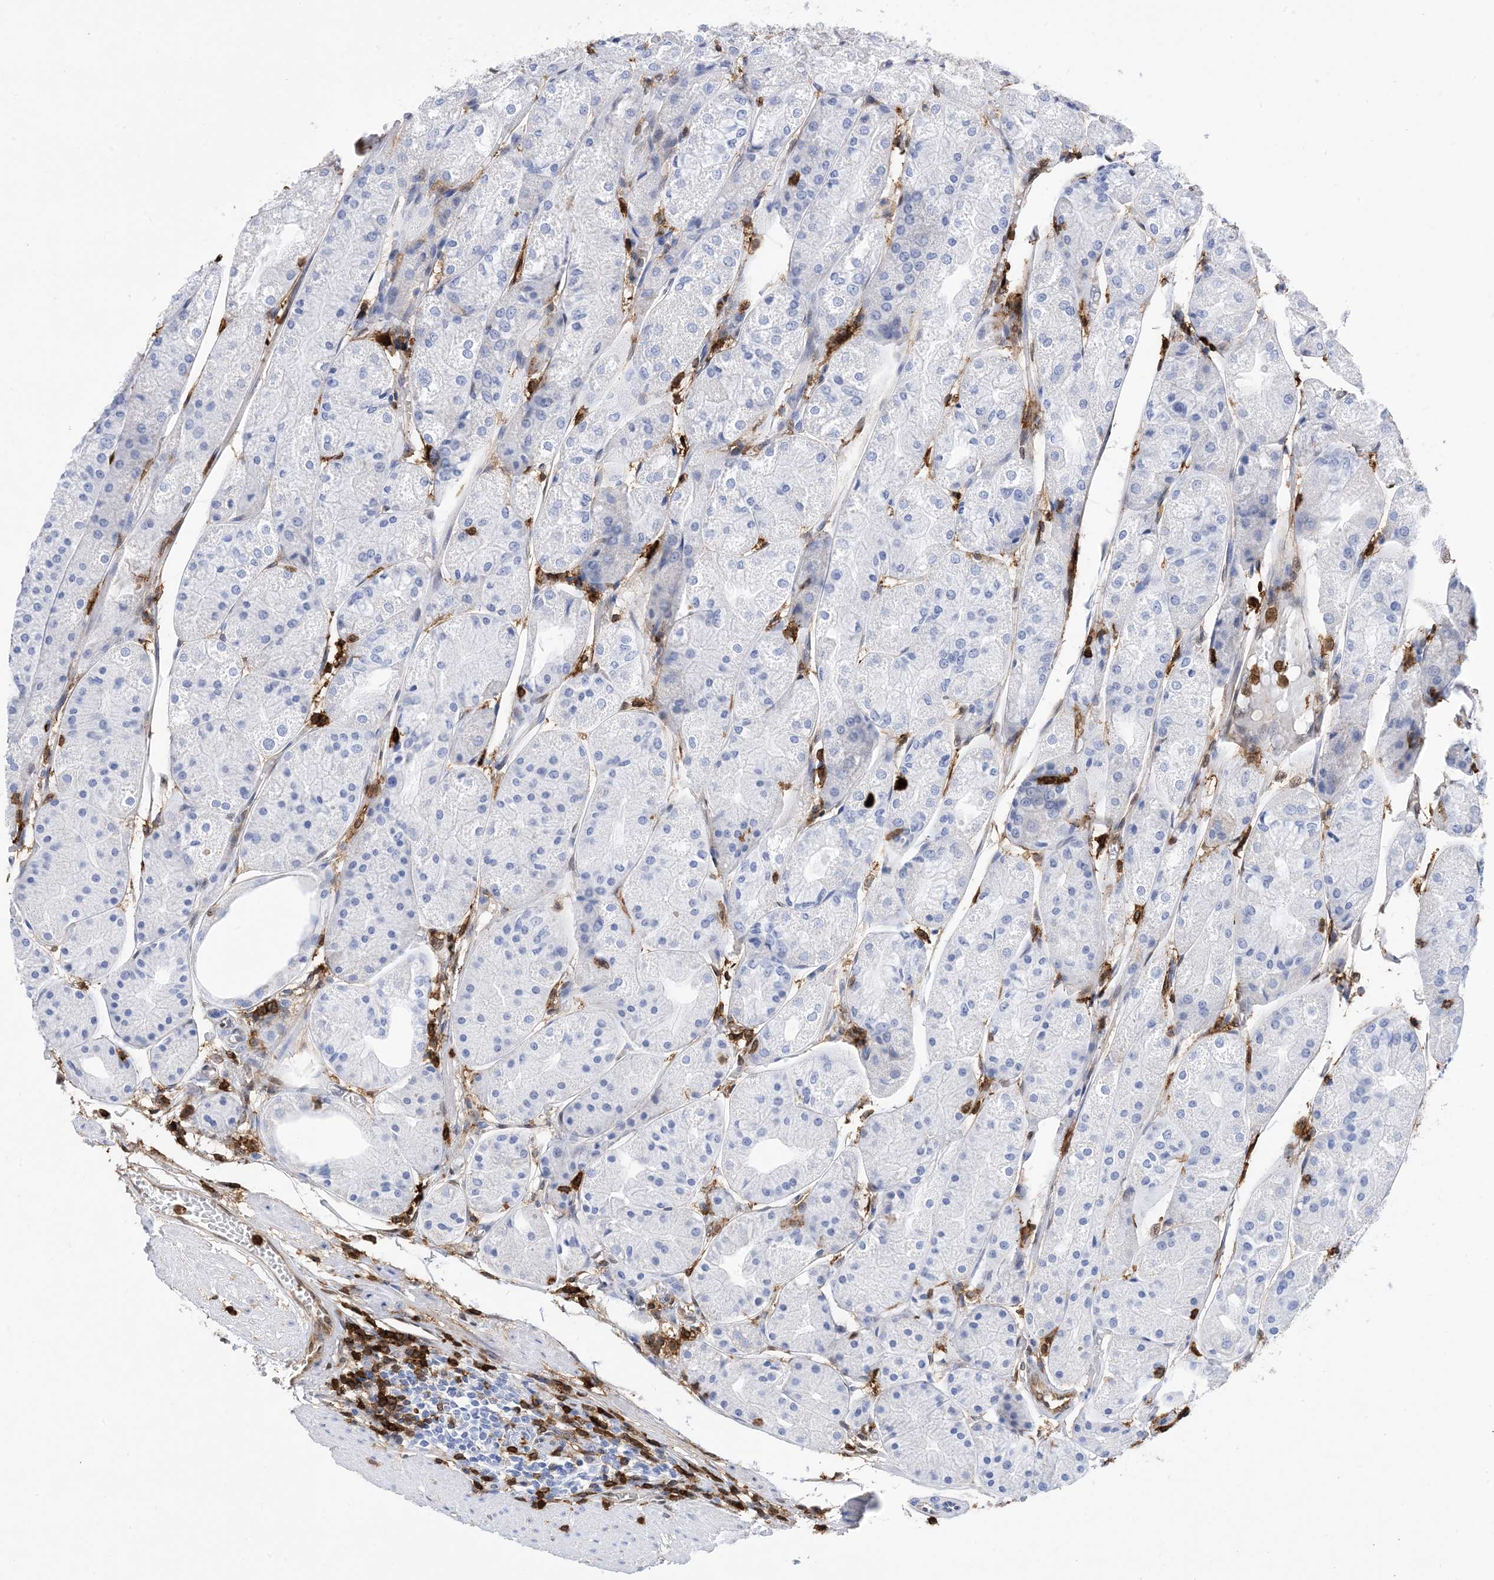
{"staining": {"intensity": "negative", "quantity": "none", "location": "none"}, "tissue": "stomach", "cell_type": "Glandular cells", "image_type": "normal", "snomed": [{"axis": "morphology", "description": "Normal tissue, NOS"}, {"axis": "topography", "description": "Stomach, upper"}], "caption": "Glandular cells show no significant expression in normal stomach. (DAB IHC visualized using brightfield microscopy, high magnification).", "gene": "ANXA1", "patient": {"sex": "male", "age": 72}}